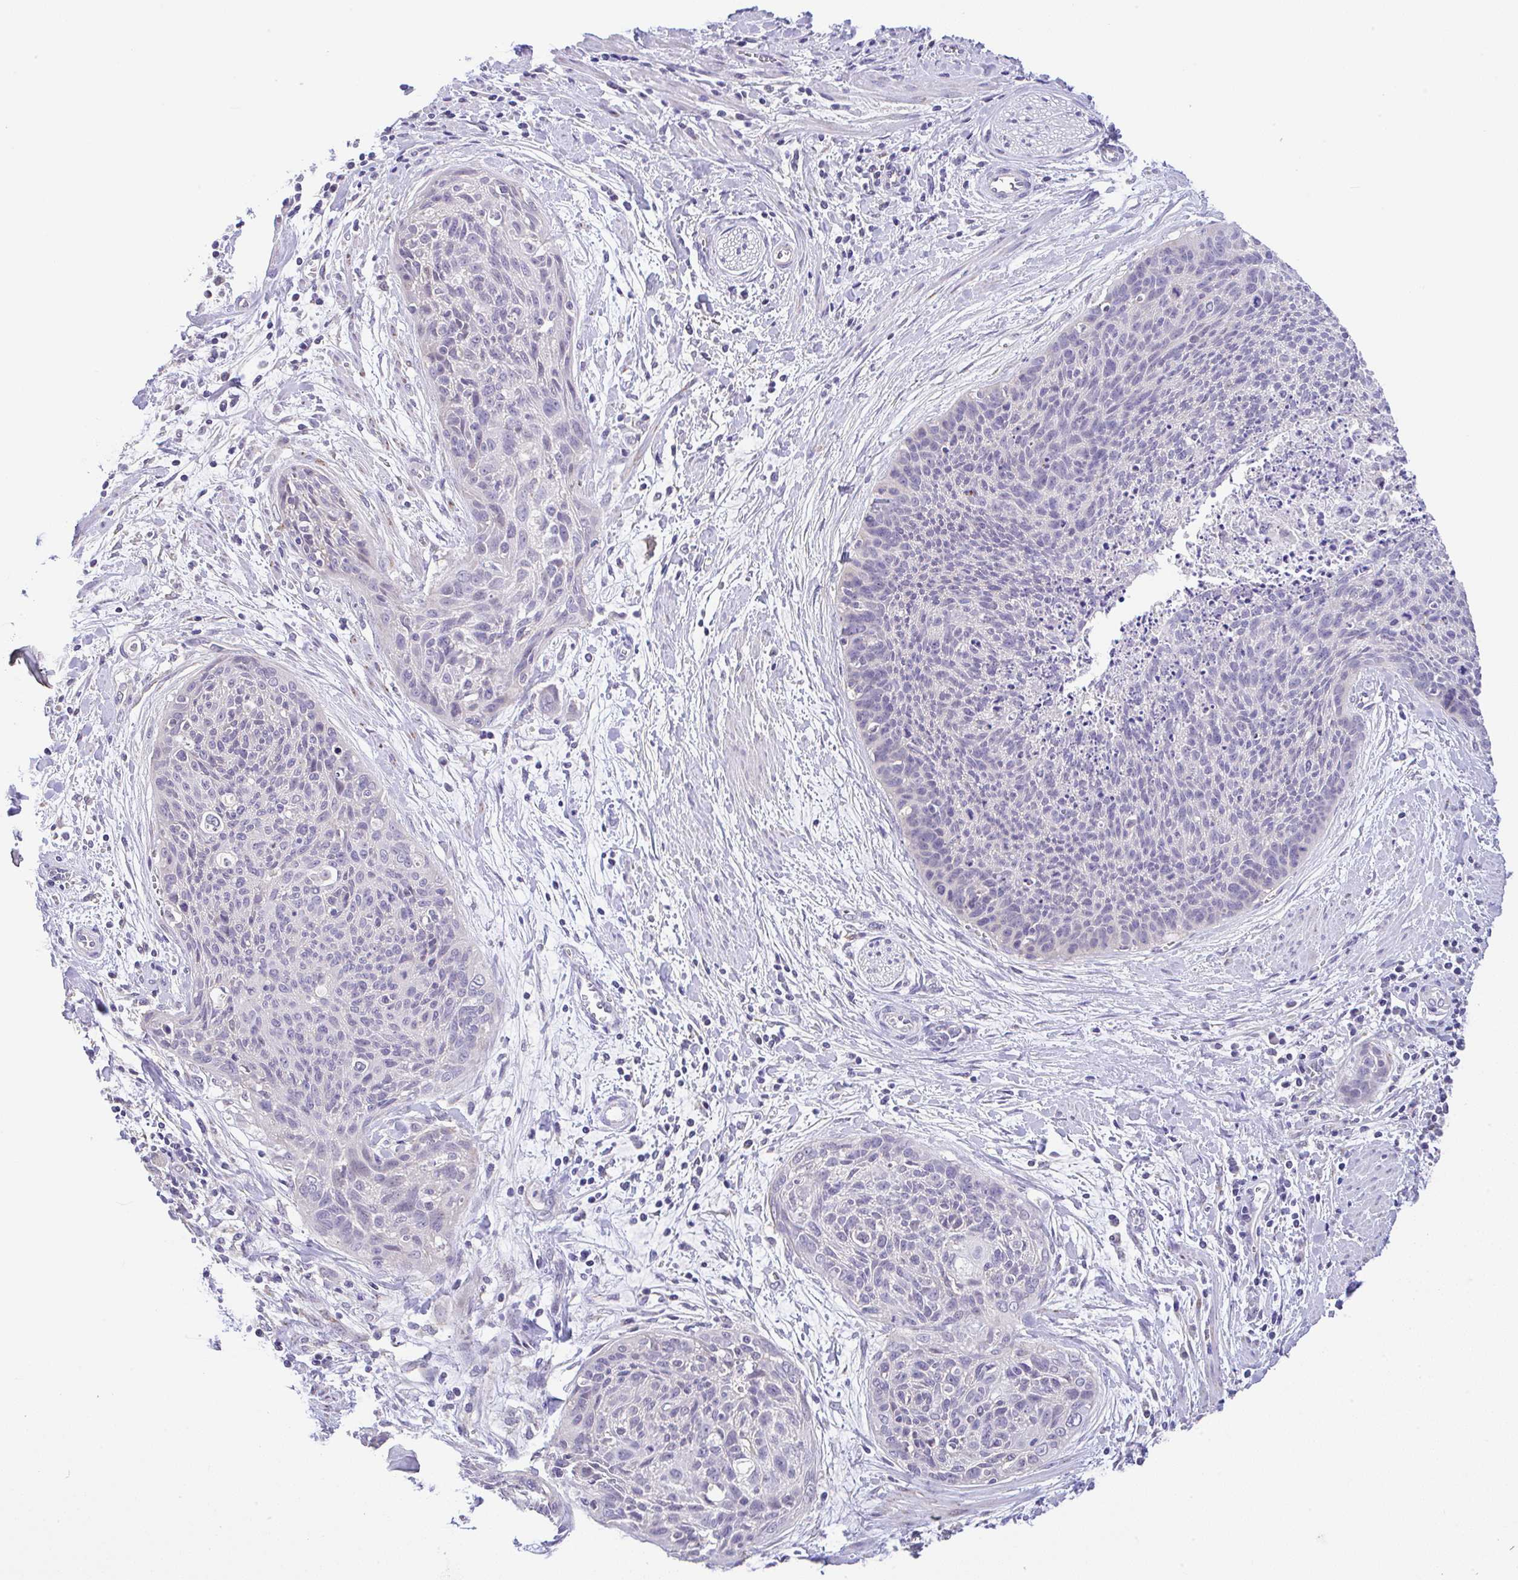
{"staining": {"intensity": "negative", "quantity": "none", "location": "none"}, "tissue": "cervical cancer", "cell_type": "Tumor cells", "image_type": "cancer", "snomed": [{"axis": "morphology", "description": "Squamous cell carcinoma, NOS"}, {"axis": "topography", "description": "Cervix"}], "caption": "Image shows no protein positivity in tumor cells of cervical squamous cell carcinoma tissue.", "gene": "CTU1", "patient": {"sex": "female", "age": 55}}